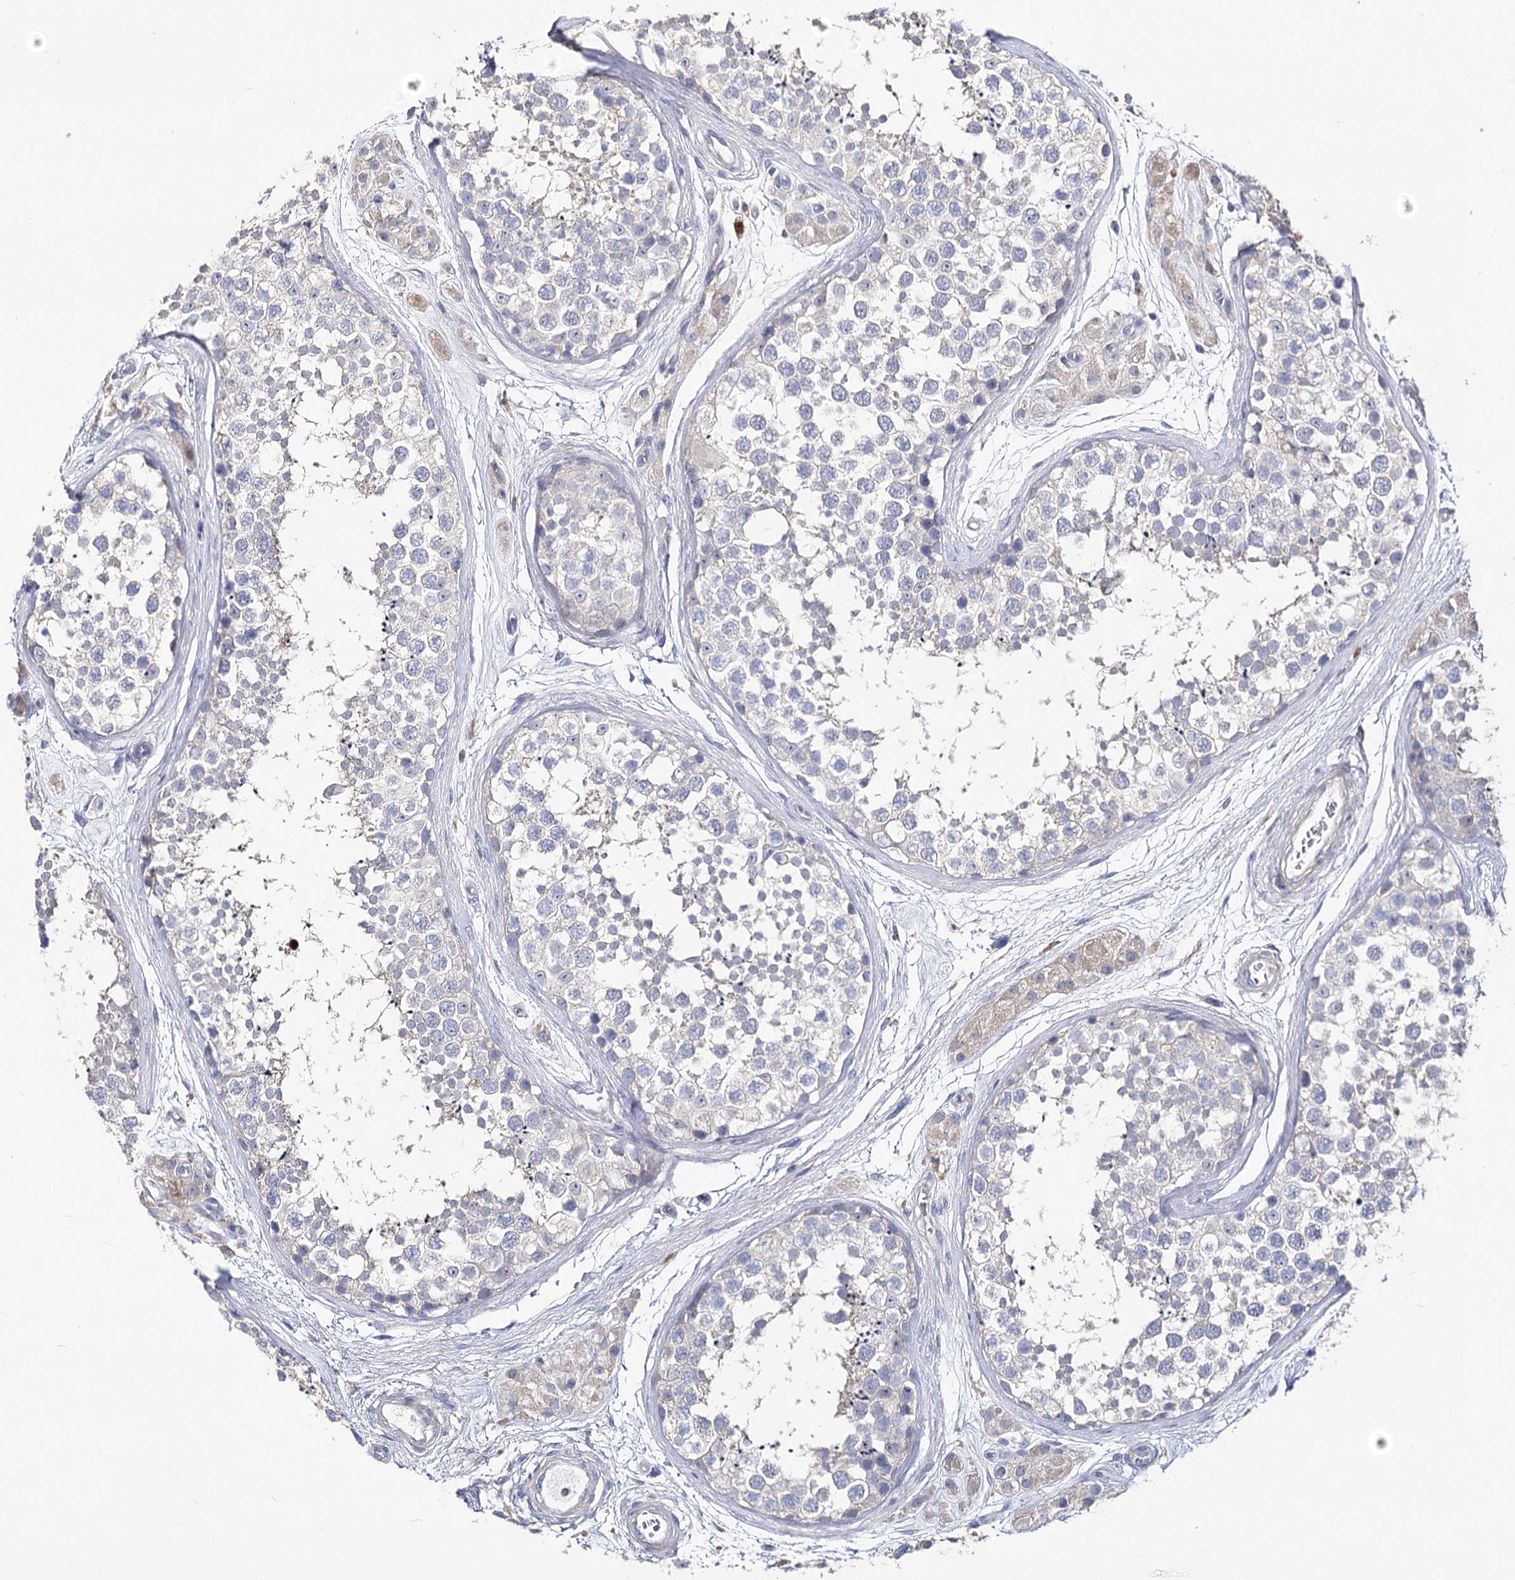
{"staining": {"intensity": "negative", "quantity": "none", "location": "none"}, "tissue": "testis", "cell_type": "Cells in seminiferous ducts", "image_type": "normal", "snomed": [{"axis": "morphology", "description": "Normal tissue, NOS"}, {"axis": "topography", "description": "Testis"}], "caption": "Photomicrograph shows no protein positivity in cells in seminiferous ducts of benign testis. The staining is performed using DAB (3,3'-diaminobenzidine) brown chromogen with nuclei counter-stained in using hematoxylin.", "gene": "NRAP", "patient": {"sex": "male", "age": 56}}